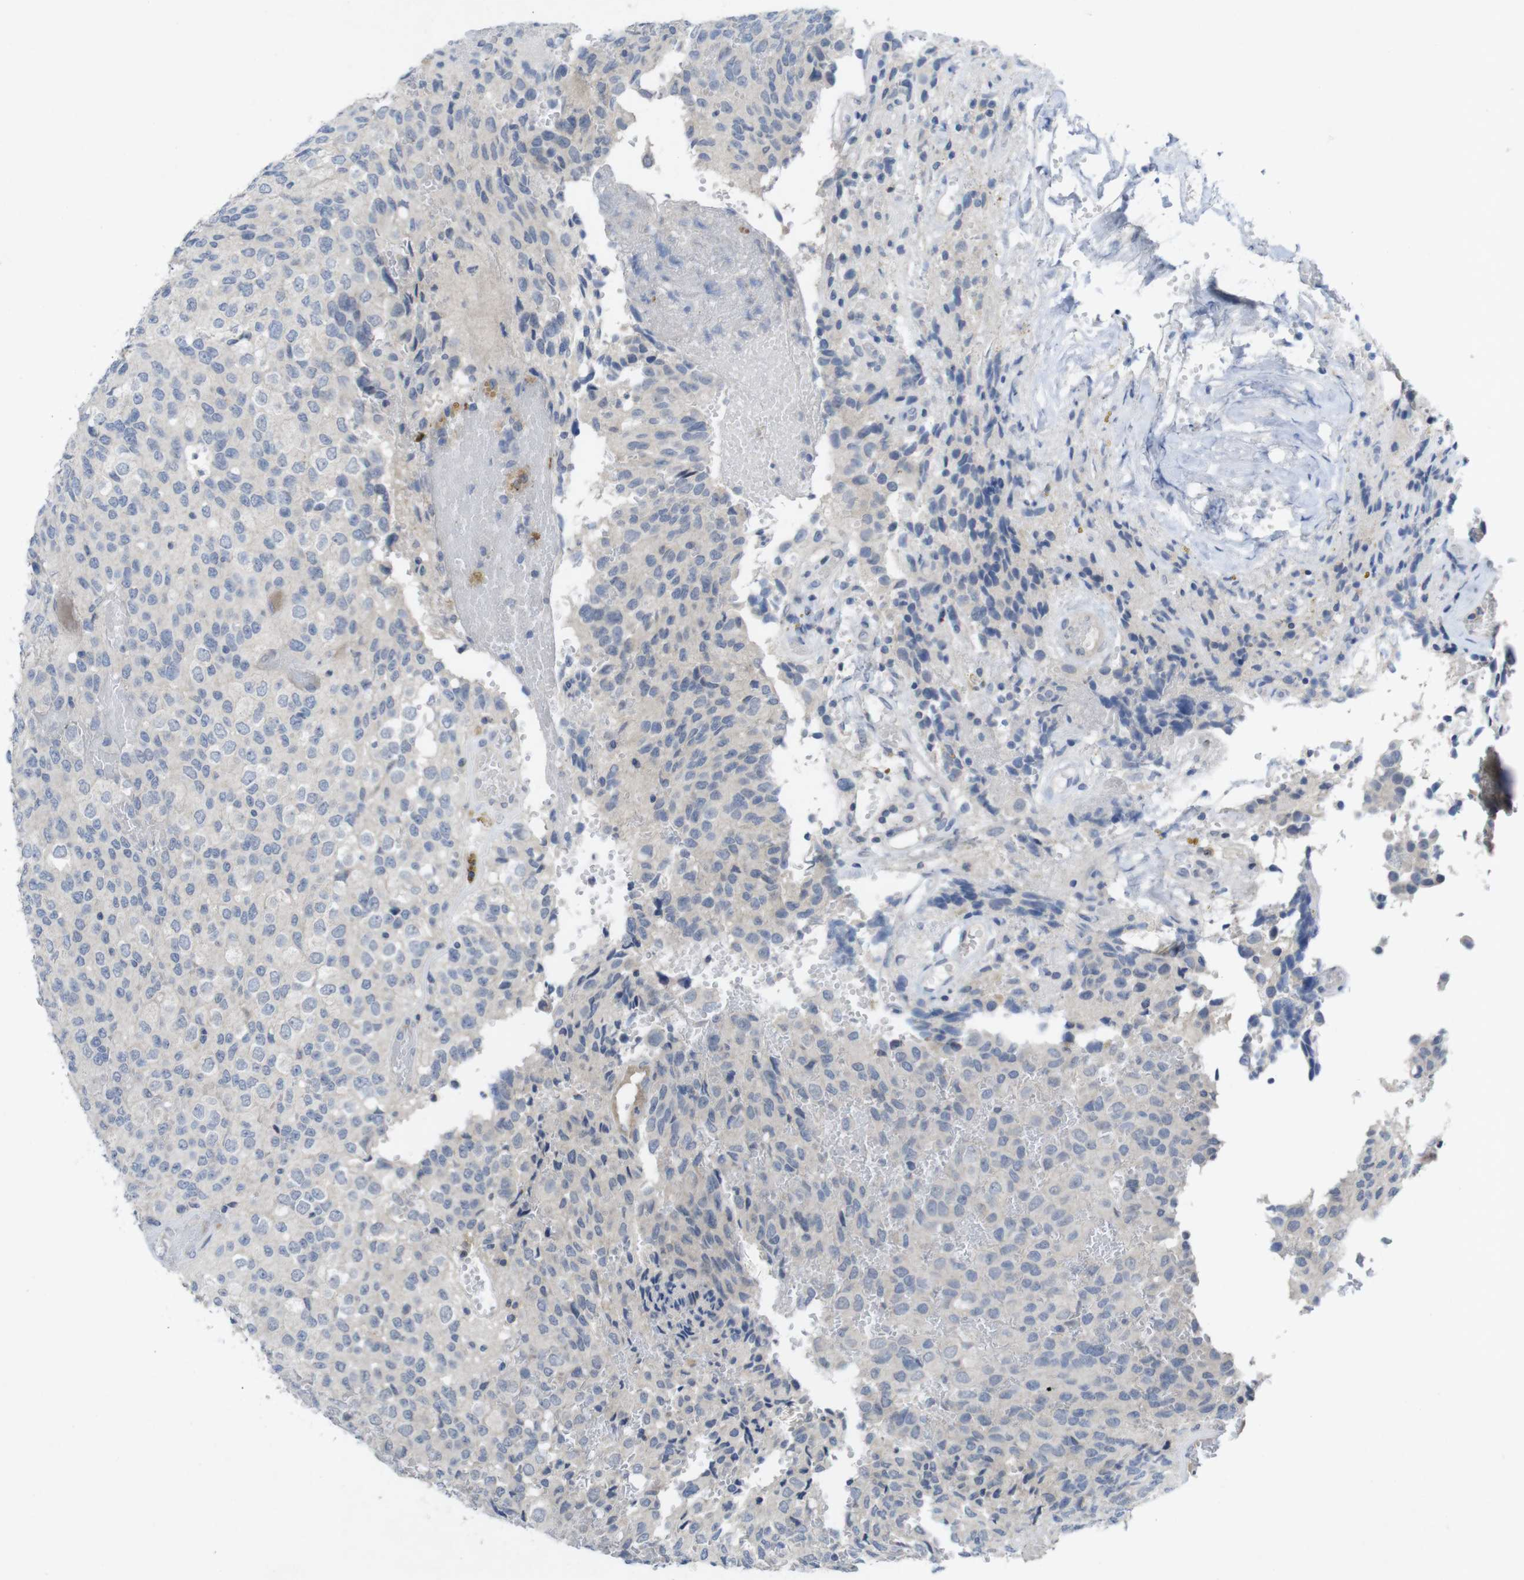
{"staining": {"intensity": "negative", "quantity": "none", "location": "none"}, "tissue": "glioma", "cell_type": "Tumor cells", "image_type": "cancer", "snomed": [{"axis": "morphology", "description": "Glioma, malignant, High grade"}, {"axis": "topography", "description": "Brain"}], "caption": "A micrograph of glioma stained for a protein reveals no brown staining in tumor cells.", "gene": "SLAMF7", "patient": {"sex": "male", "age": 32}}